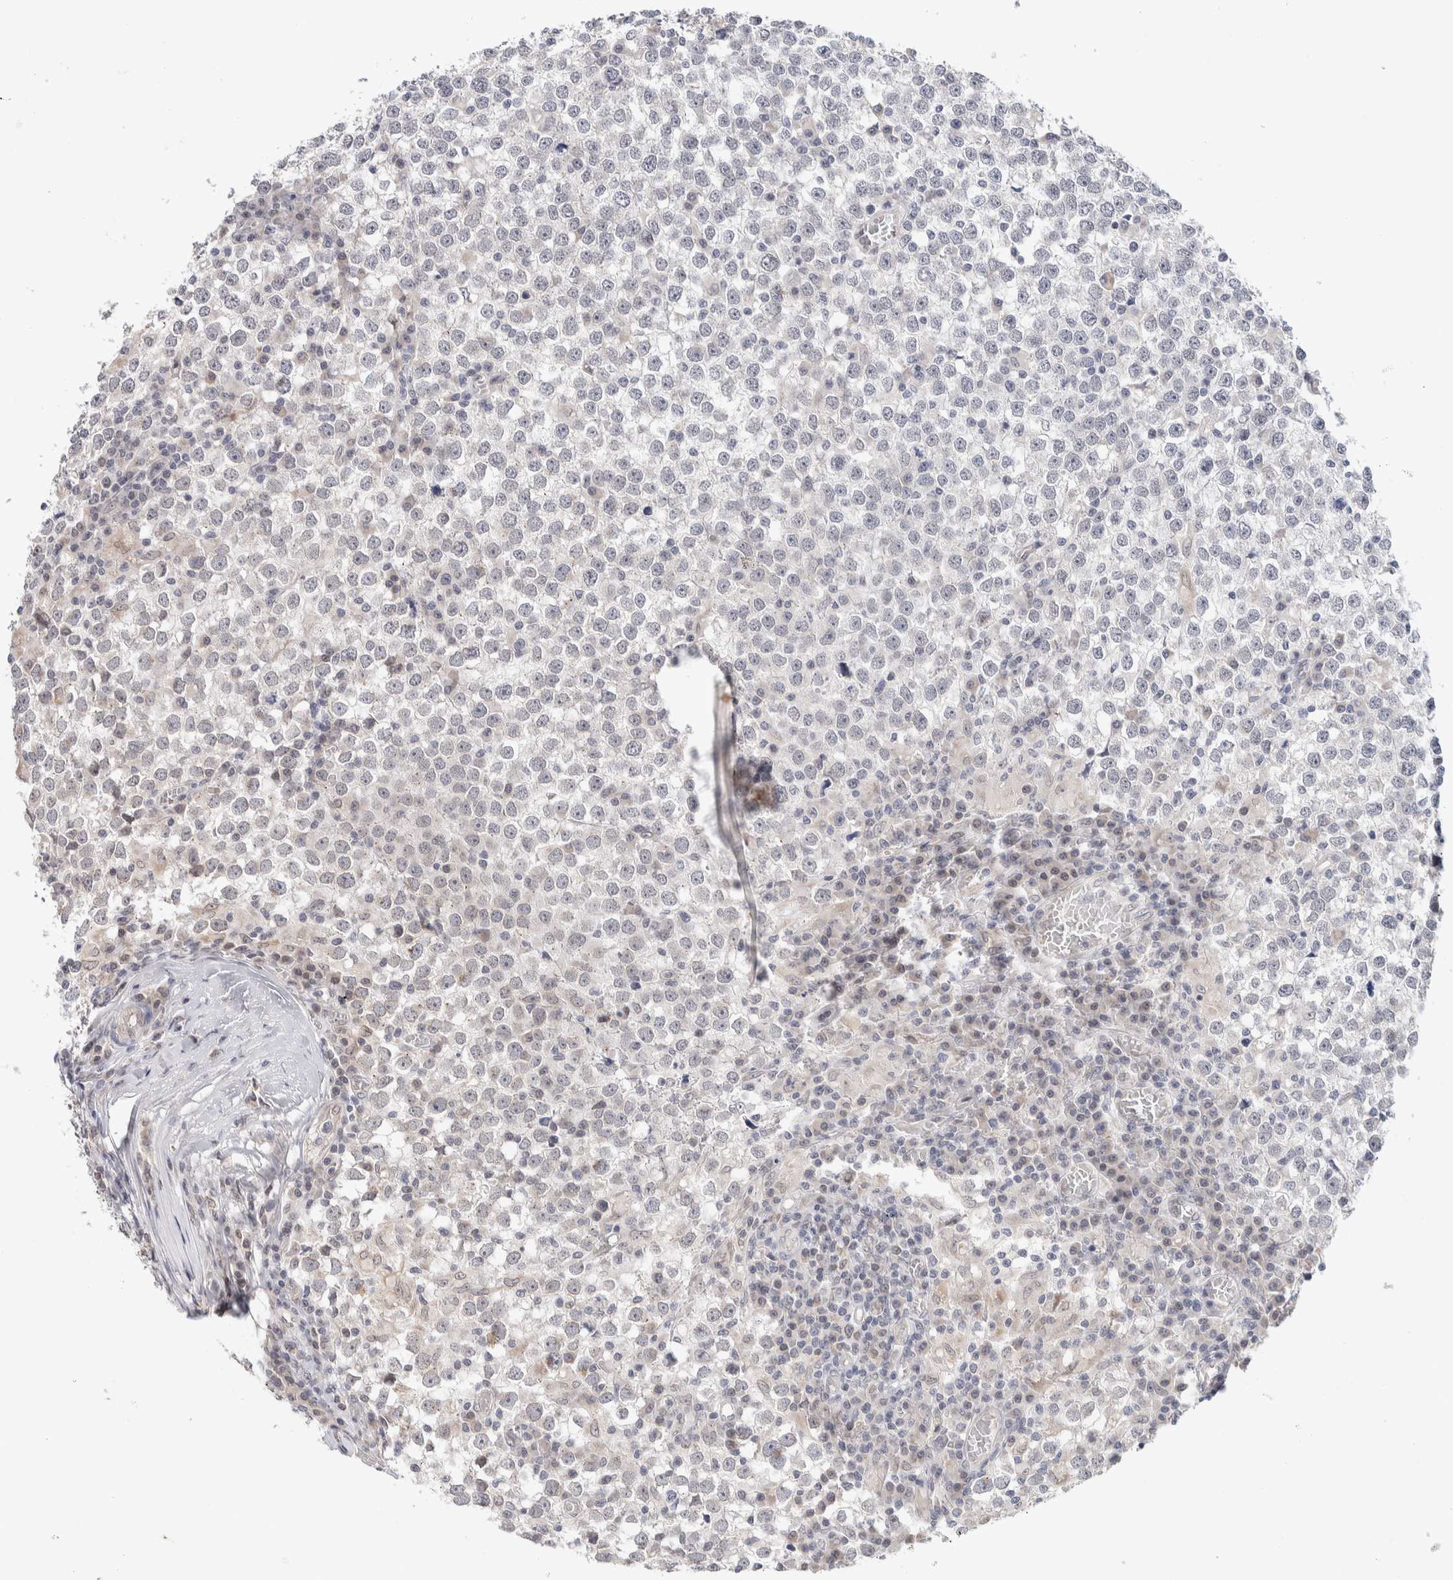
{"staining": {"intensity": "negative", "quantity": "none", "location": "none"}, "tissue": "testis cancer", "cell_type": "Tumor cells", "image_type": "cancer", "snomed": [{"axis": "morphology", "description": "Seminoma, NOS"}, {"axis": "topography", "description": "Testis"}], "caption": "Tumor cells show no significant positivity in testis seminoma.", "gene": "CRAT", "patient": {"sex": "male", "age": 65}}